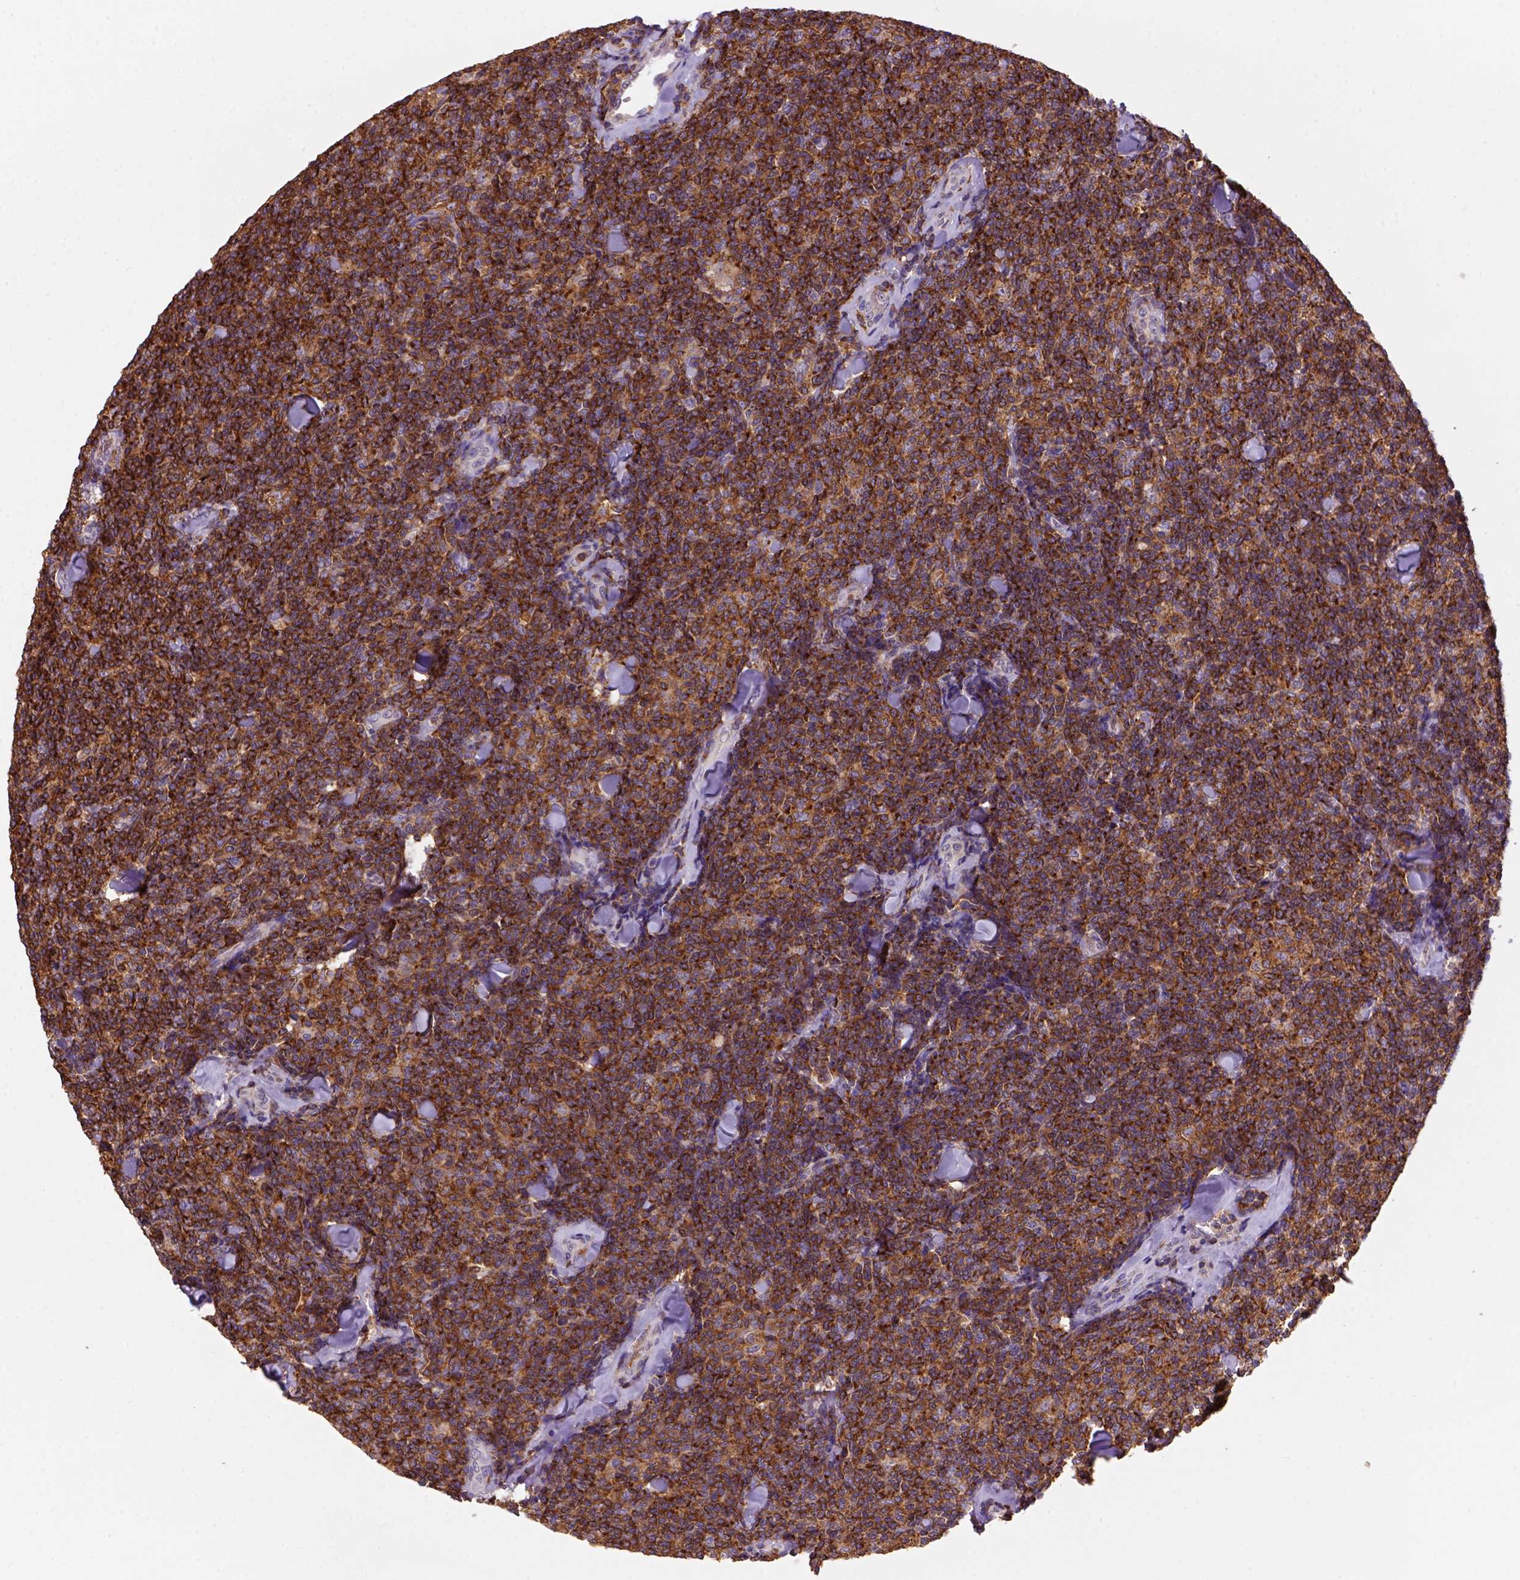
{"staining": {"intensity": "strong", "quantity": ">75%", "location": "cytoplasmic/membranous"}, "tissue": "lymphoma", "cell_type": "Tumor cells", "image_type": "cancer", "snomed": [{"axis": "morphology", "description": "Malignant lymphoma, non-Hodgkin's type, Low grade"}, {"axis": "topography", "description": "Lymph node"}], "caption": "Brown immunohistochemical staining in human lymphoma exhibits strong cytoplasmic/membranous staining in about >75% of tumor cells.", "gene": "INPP5D", "patient": {"sex": "female", "age": 56}}